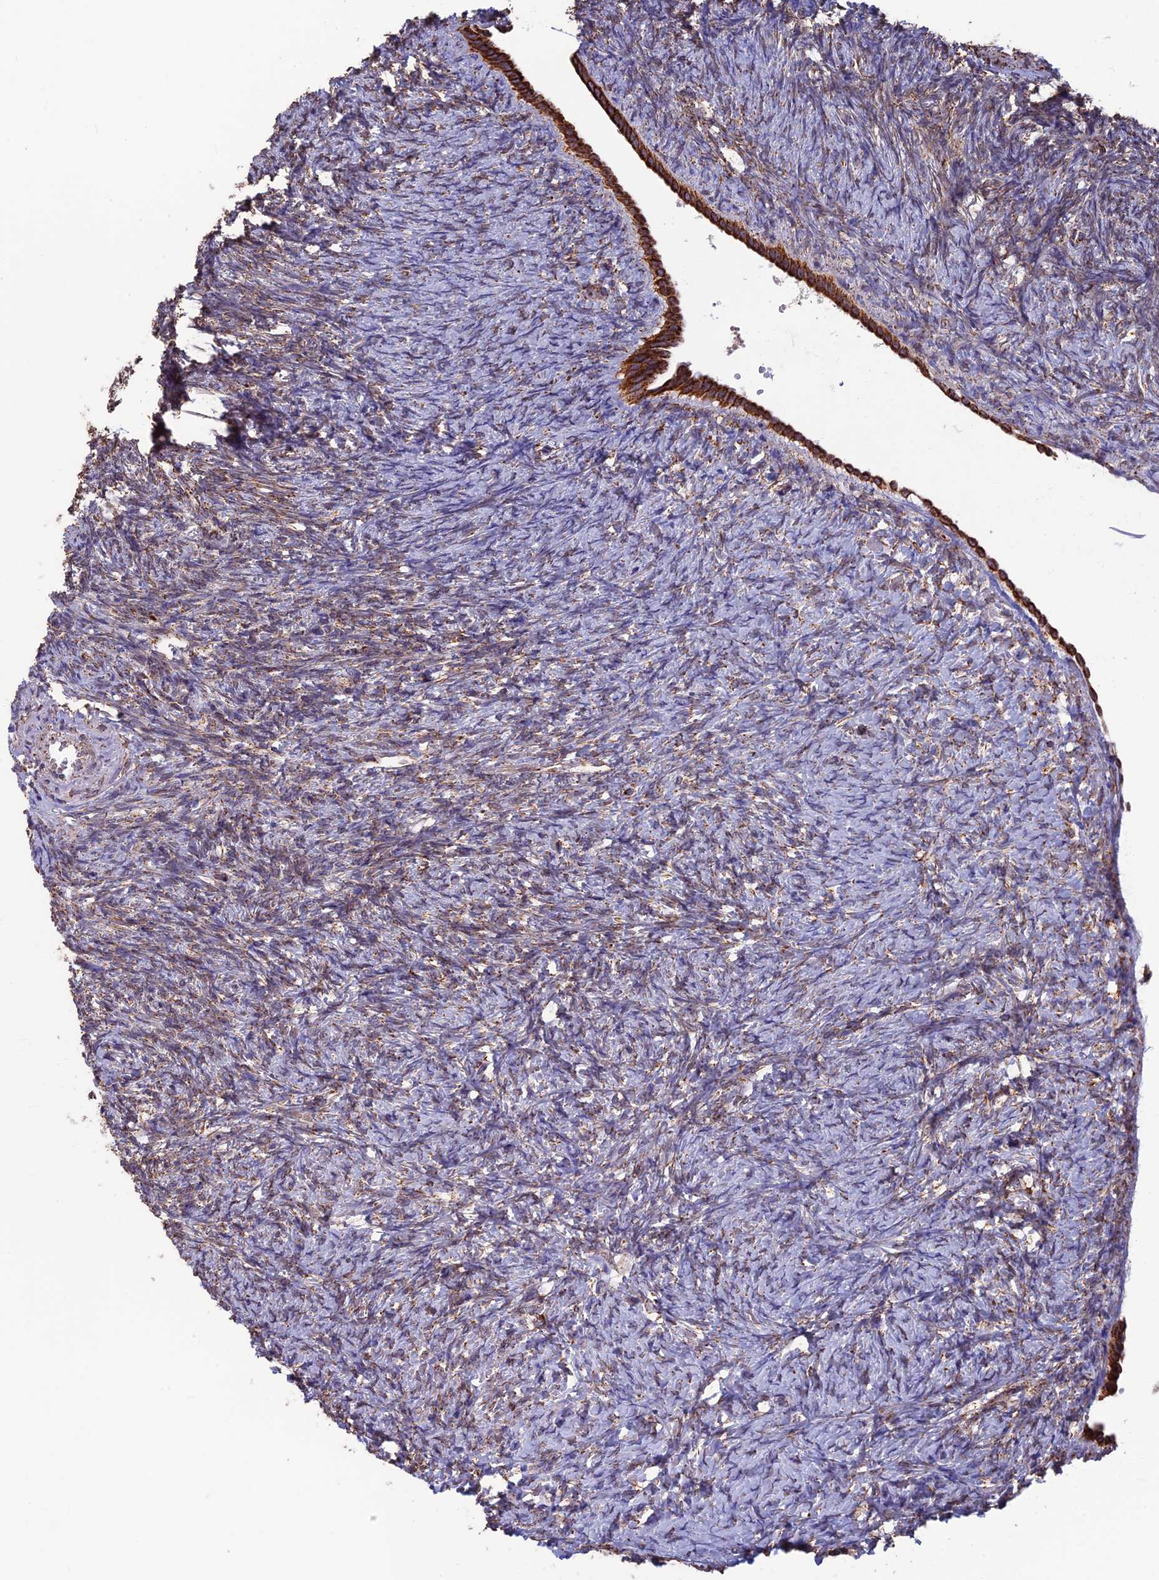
{"staining": {"intensity": "strong", "quantity": ">75%", "location": "cytoplasmic/membranous"}, "tissue": "ovary", "cell_type": "Follicle cells", "image_type": "normal", "snomed": [{"axis": "morphology", "description": "Normal tissue, NOS"}, {"axis": "topography", "description": "Ovary"}], "caption": "Follicle cells exhibit high levels of strong cytoplasmic/membranous staining in about >75% of cells in unremarkable ovary. The staining was performed using DAB to visualize the protein expression in brown, while the nuclei were stained in blue with hematoxylin (Magnification: 20x).", "gene": "CS", "patient": {"sex": "female", "age": 41}}